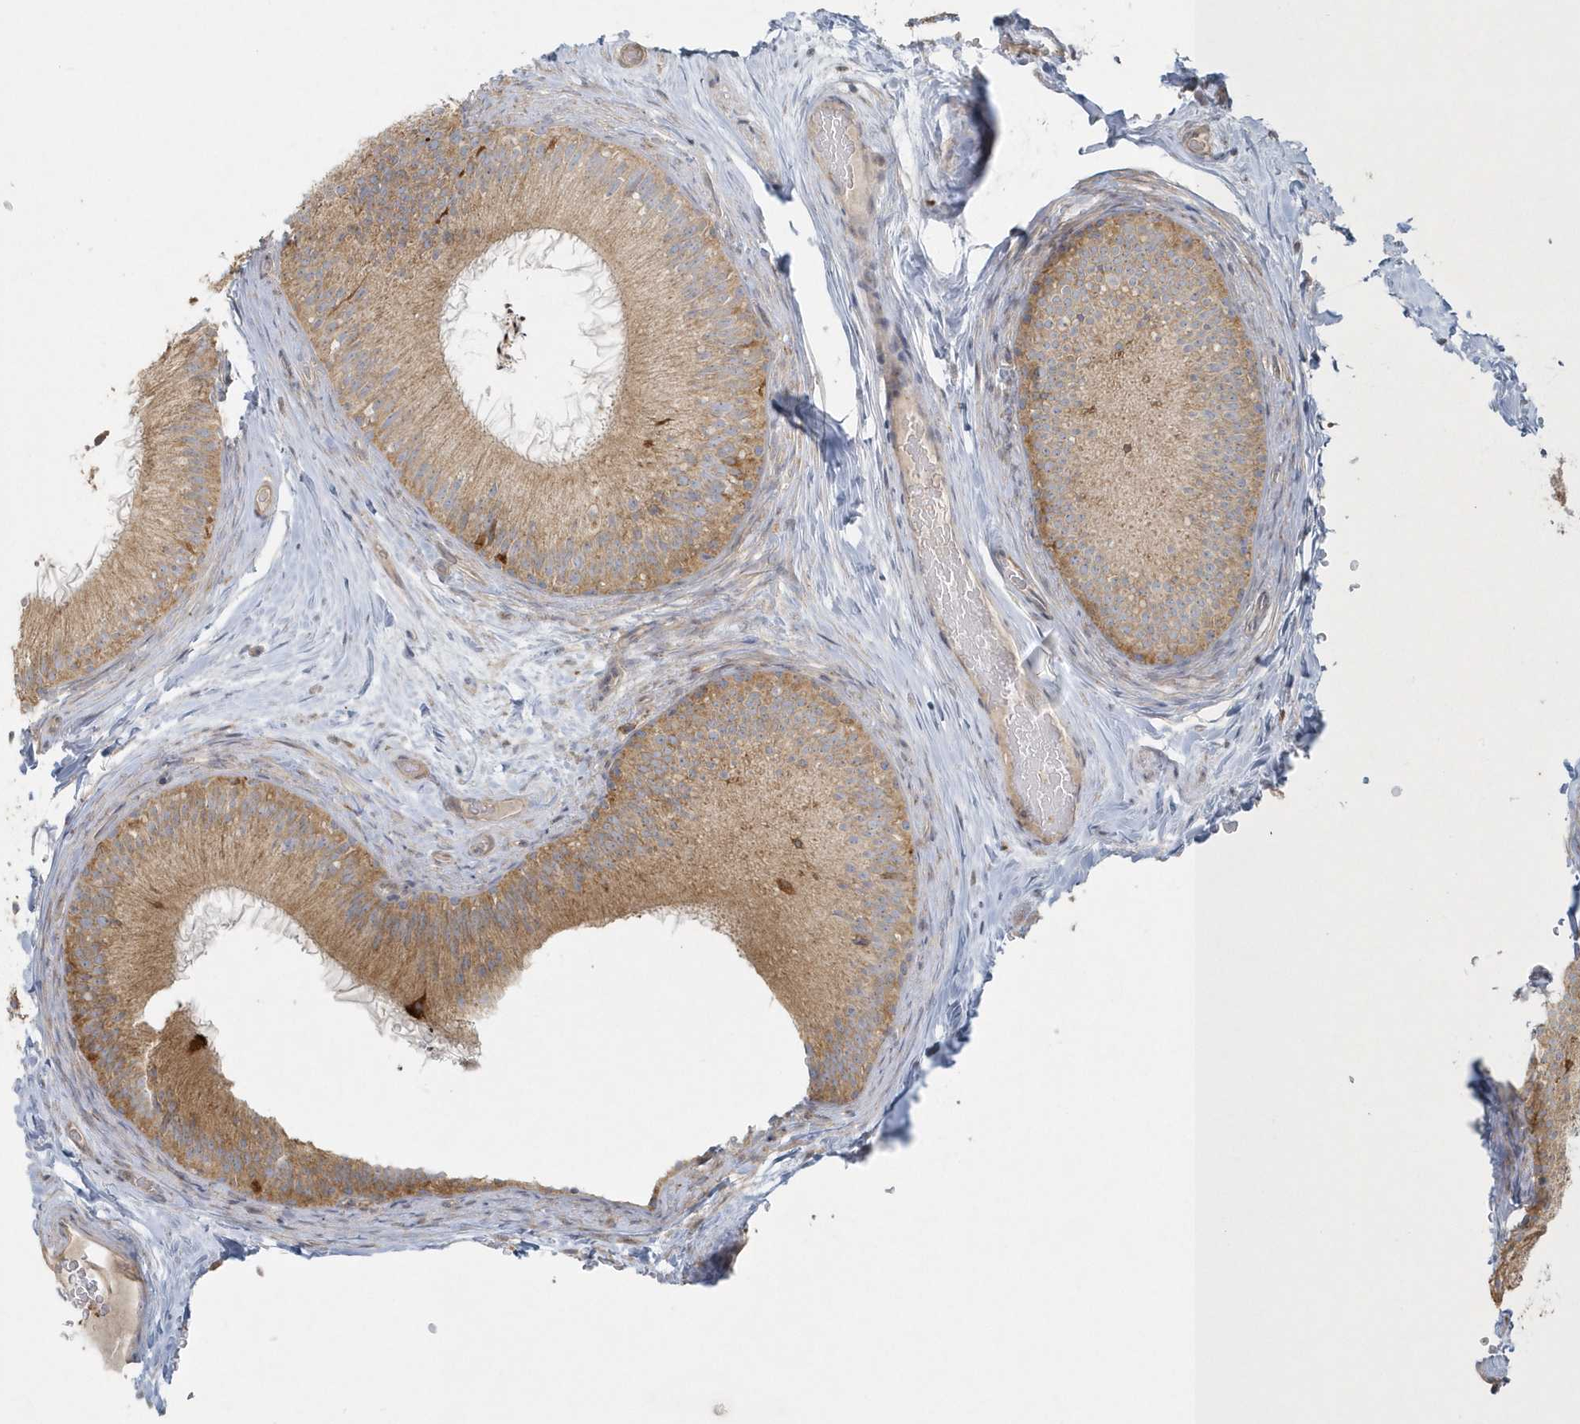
{"staining": {"intensity": "moderate", "quantity": "25%-75%", "location": "cytoplasmic/membranous"}, "tissue": "epididymis", "cell_type": "Glandular cells", "image_type": "normal", "snomed": [{"axis": "morphology", "description": "Normal tissue, NOS"}, {"axis": "topography", "description": "Epididymis"}], "caption": "IHC histopathology image of normal epididymis stained for a protein (brown), which displays medium levels of moderate cytoplasmic/membranous expression in about 25%-75% of glandular cells.", "gene": "BLTP3A", "patient": {"sex": "male", "age": 50}}